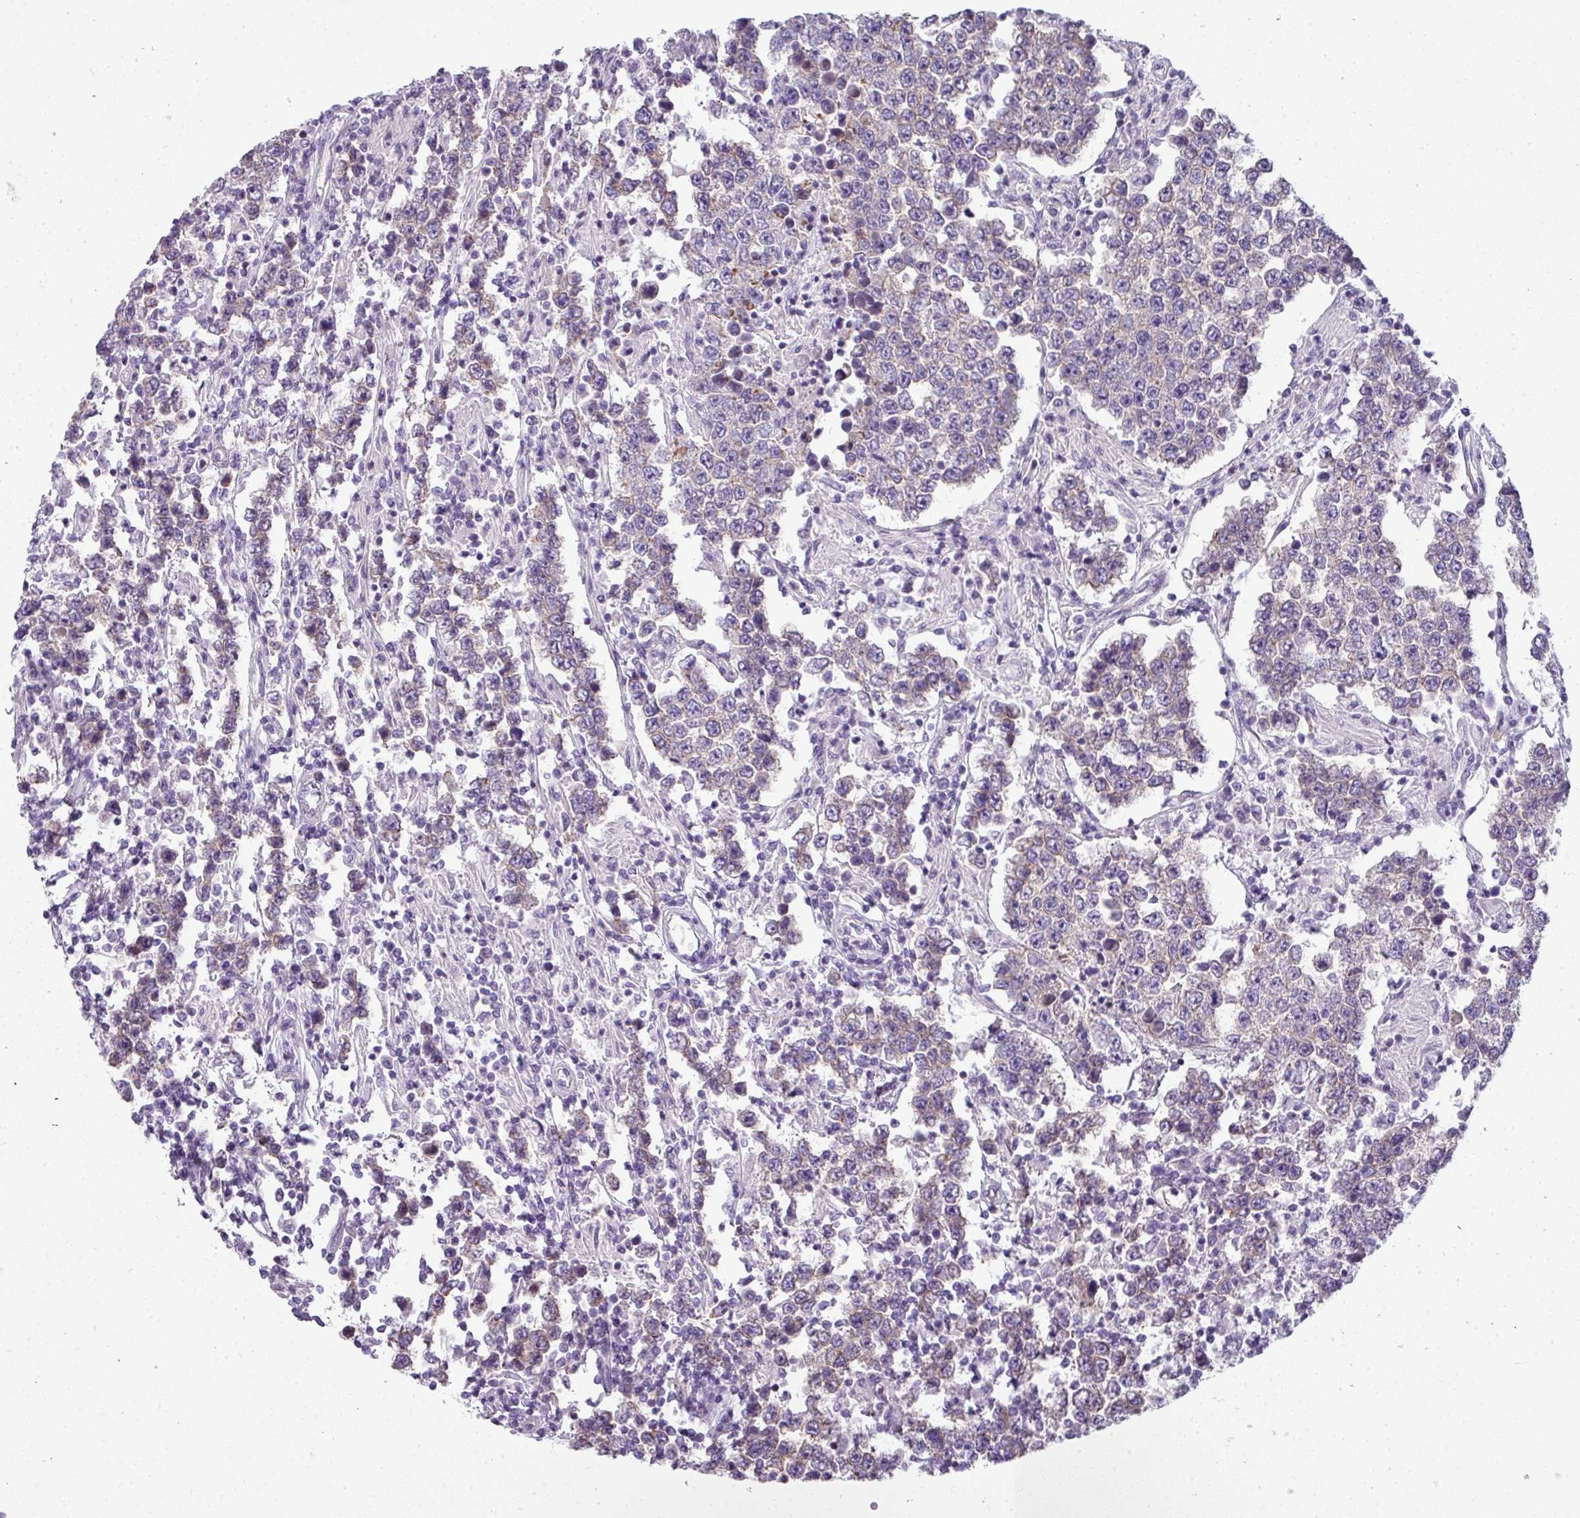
{"staining": {"intensity": "negative", "quantity": "none", "location": "none"}, "tissue": "testis cancer", "cell_type": "Tumor cells", "image_type": "cancer", "snomed": [{"axis": "morphology", "description": "Normal tissue, NOS"}, {"axis": "morphology", "description": "Urothelial carcinoma, High grade"}, {"axis": "morphology", "description": "Seminoma, NOS"}, {"axis": "morphology", "description": "Carcinoma, Embryonal, NOS"}, {"axis": "topography", "description": "Urinary bladder"}, {"axis": "topography", "description": "Testis"}], "caption": "Immunohistochemical staining of testis cancer (embryonal carcinoma) shows no significant expression in tumor cells. Brightfield microscopy of immunohistochemistry (IHC) stained with DAB (brown) and hematoxylin (blue), captured at high magnification.", "gene": "PALS2", "patient": {"sex": "male", "age": 41}}